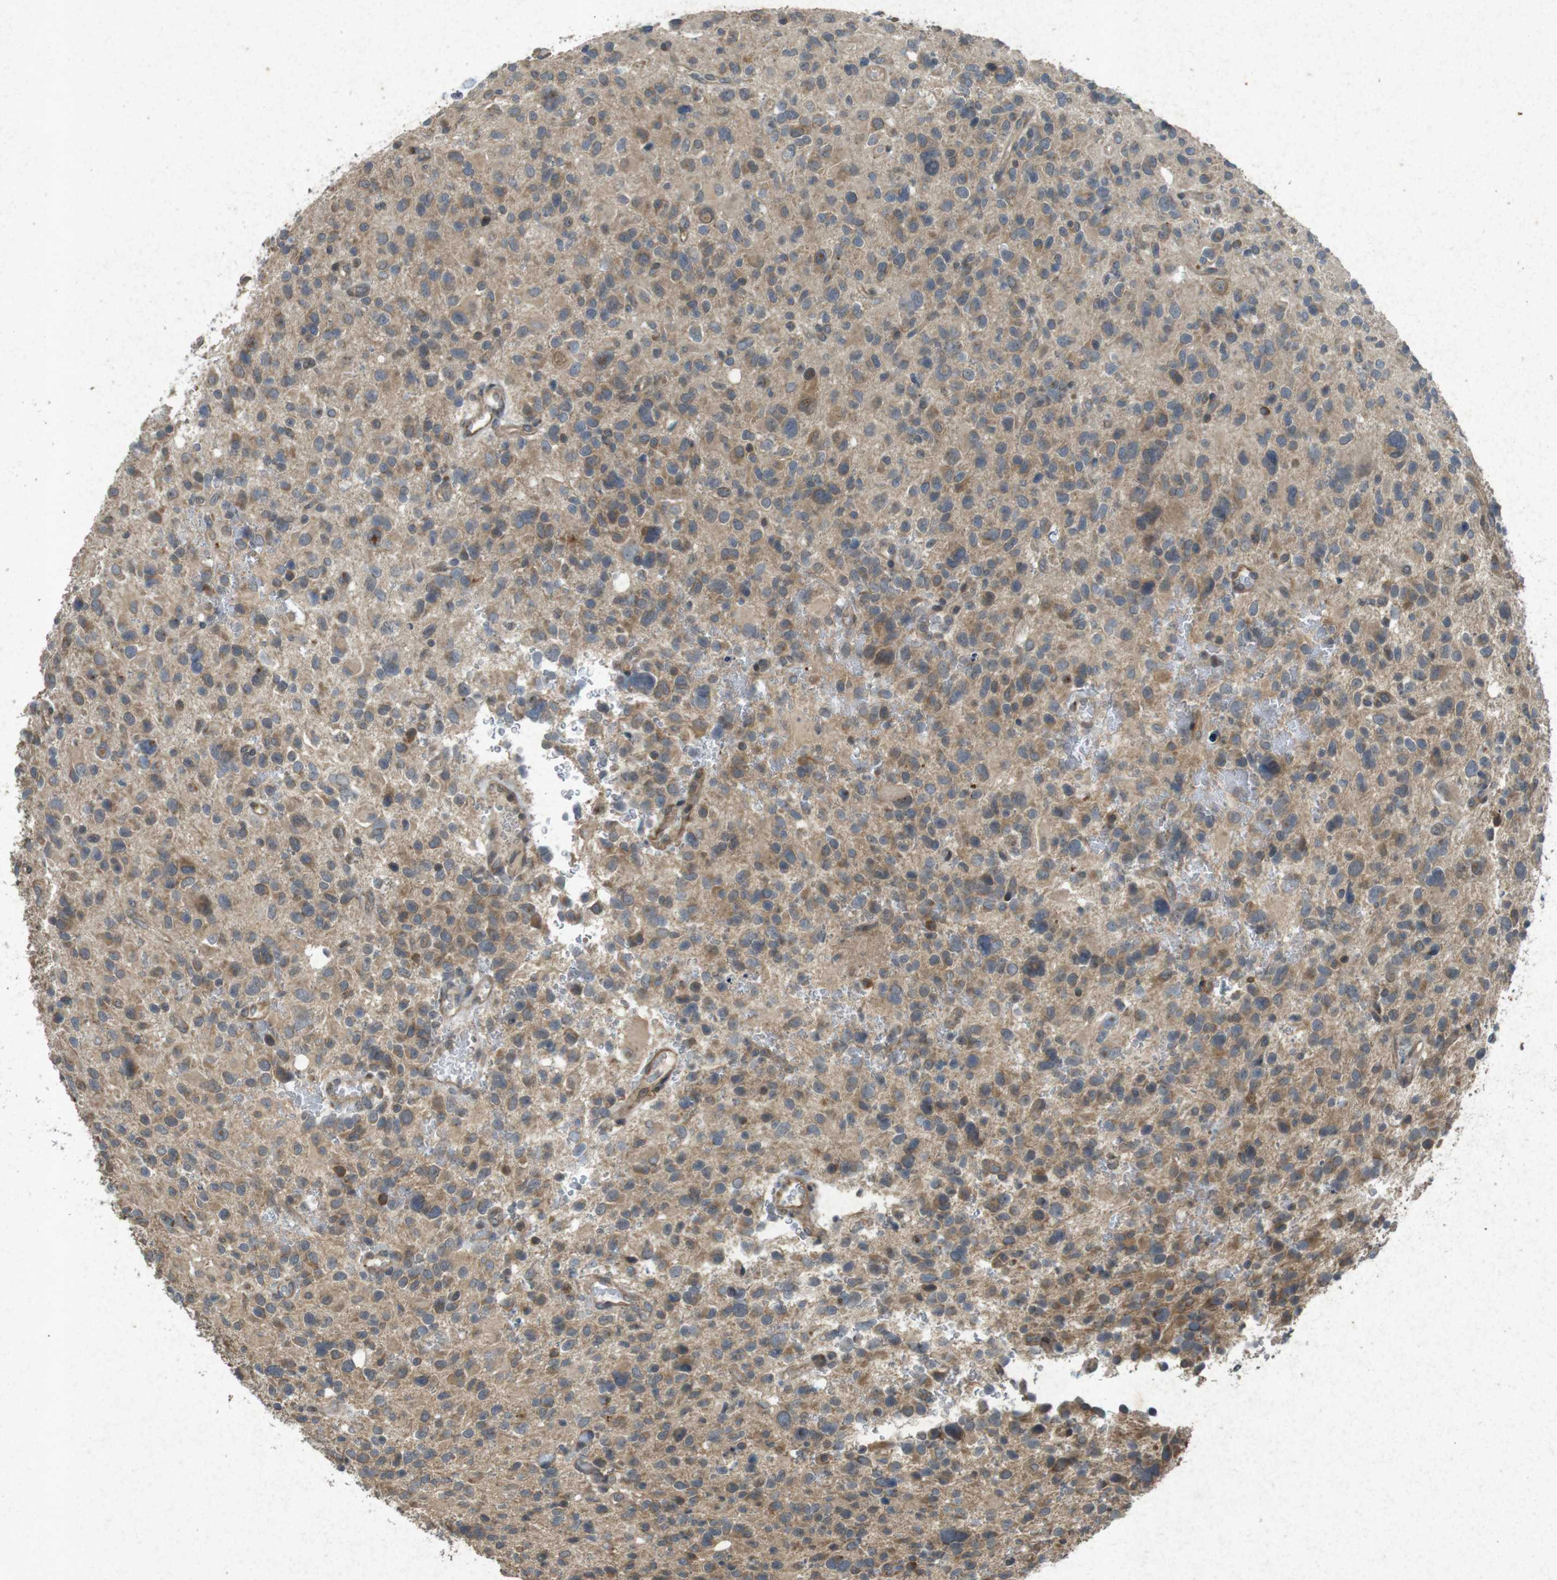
{"staining": {"intensity": "weak", "quantity": ">75%", "location": "cytoplasmic/membranous"}, "tissue": "glioma", "cell_type": "Tumor cells", "image_type": "cancer", "snomed": [{"axis": "morphology", "description": "Glioma, malignant, High grade"}, {"axis": "topography", "description": "Brain"}], "caption": "This photomicrograph displays IHC staining of human high-grade glioma (malignant), with low weak cytoplasmic/membranous positivity in about >75% of tumor cells.", "gene": "FLCN", "patient": {"sex": "male", "age": 48}}